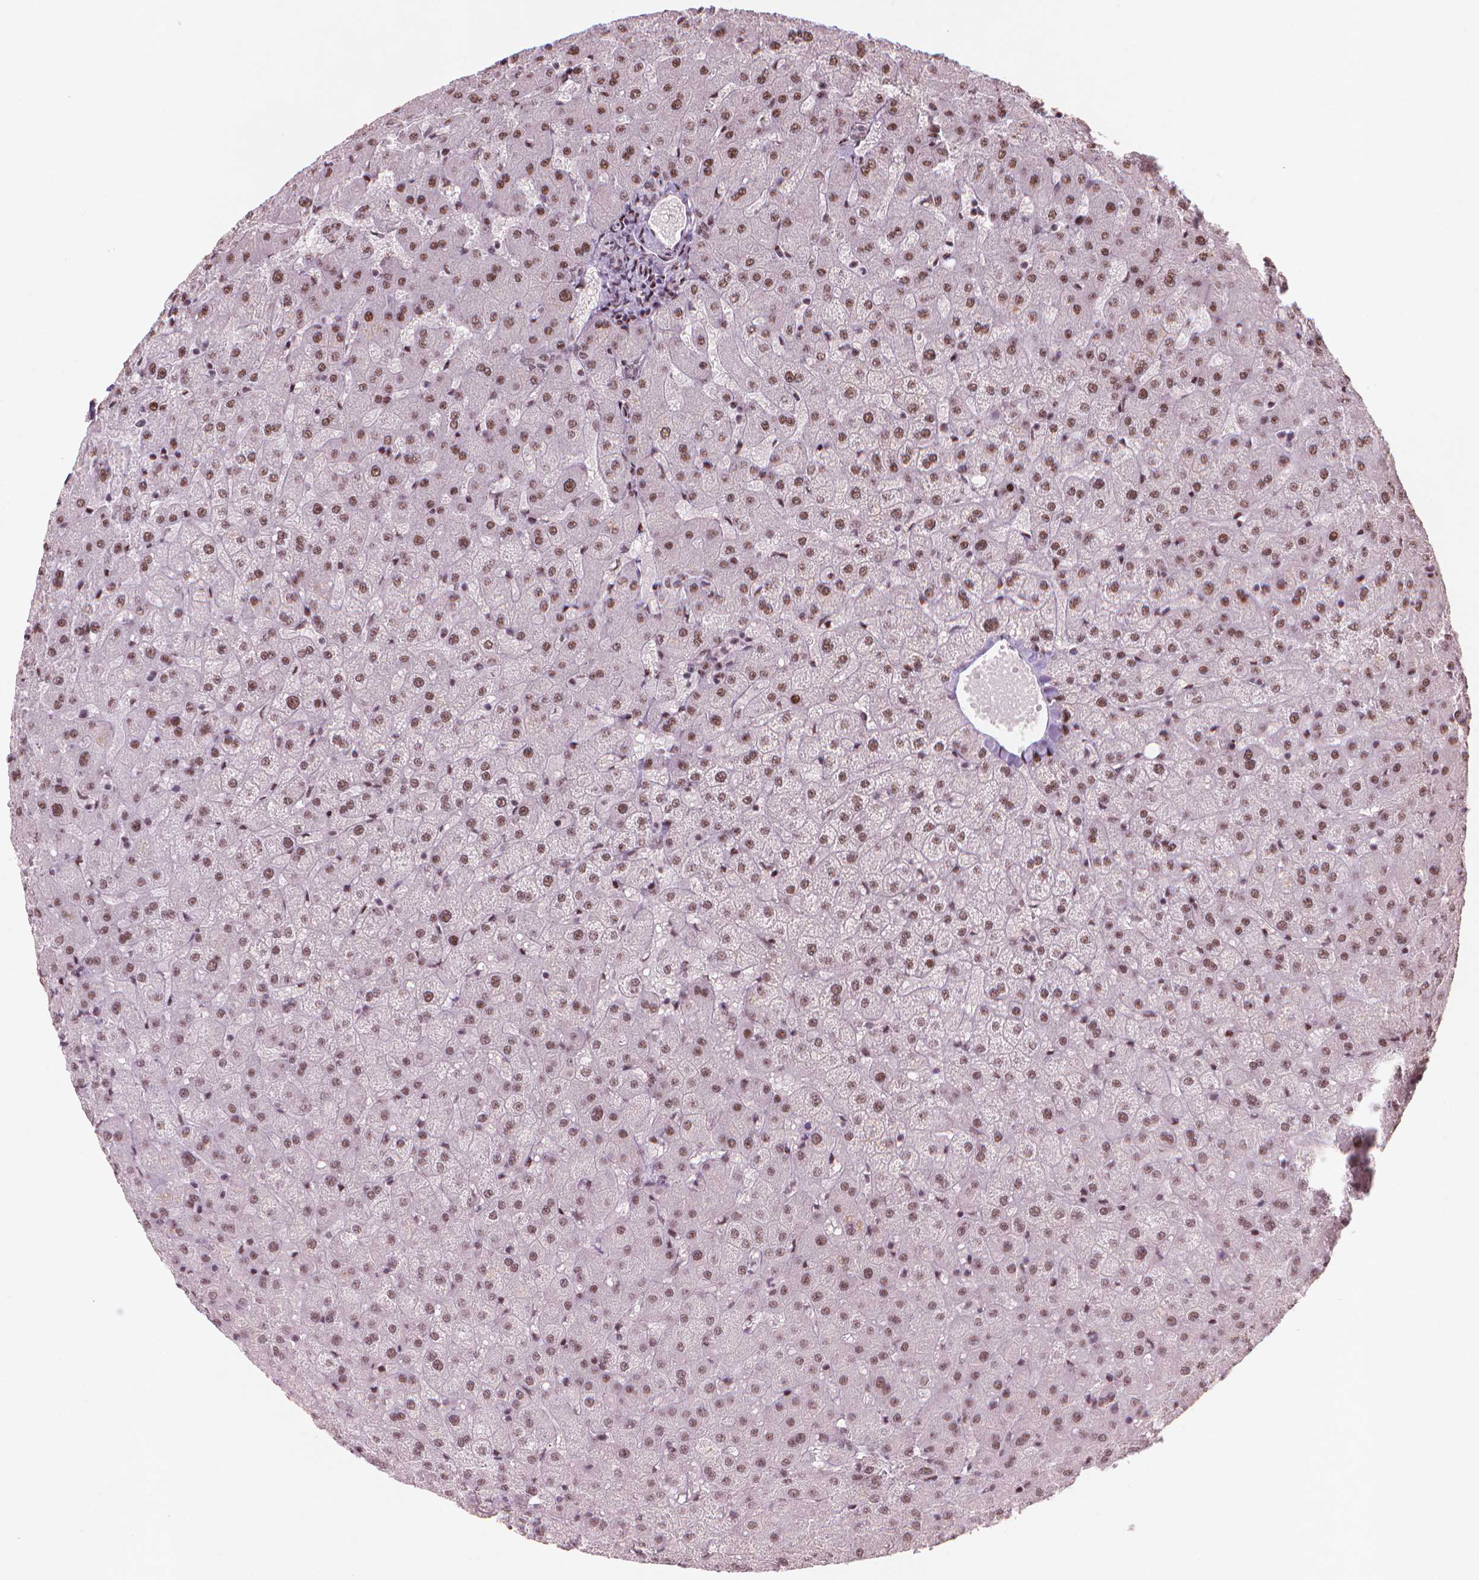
{"staining": {"intensity": "weak", "quantity": ">75%", "location": "nuclear"}, "tissue": "liver", "cell_type": "Cholangiocytes", "image_type": "normal", "snomed": [{"axis": "morphology", "description": "Normal tissue, NOS"}, {"axis": "topography", "description": "Liver"}], "caption": "Liver stained for a protein exhibits weak nuclear positivity in cholangiocytes. (DAB (3,3'-diaminobenzidine) IHC with brightfield microscopy, high magnification).", "gene": "HES7", "patient": {"sex": "female", "age": 50}}